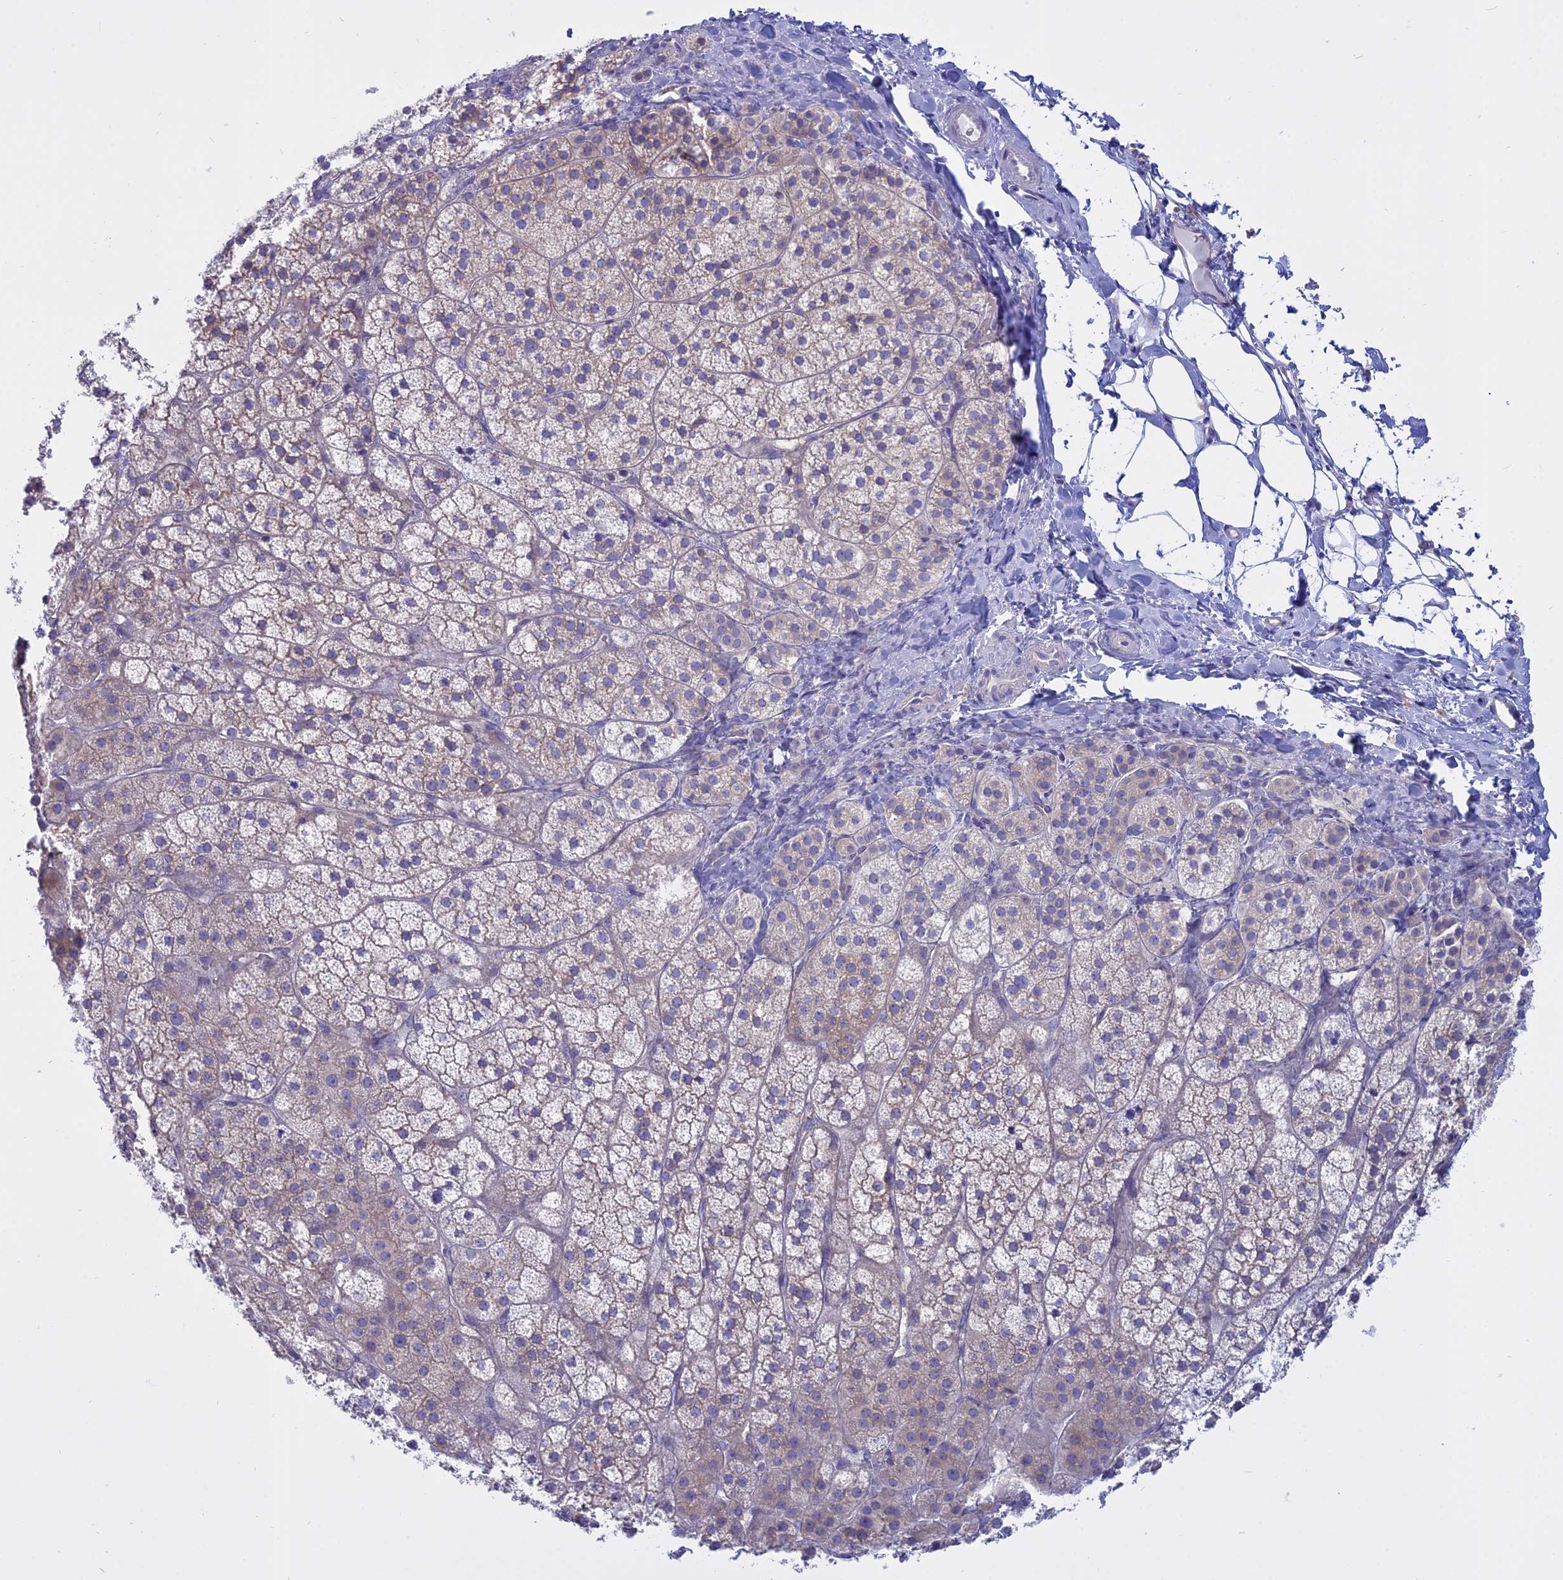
{"staining": {"intensity": "weak", "quantity": "25%-75%", "location": "cytoplasmic/membranous"}, "tissue": "adrenal gland", "cell_type": "Glandular cells", "image_type": "normal", "snomed": [{"axis": "morphology", "description": "Normal tissue, NOS"}, {"axis": "topography", "description": "Adrenal gland"}], "caption": "DAB (3,3'-diaminobenzidine) immunohistochemical staining of unremarkable human adrenal gland shows weak cytoplasmic/membranous protein staining in about 25%-75% of glandular cells.", "gene": "AHCYL1", "patient": {"sex": "female", "age": 44}}